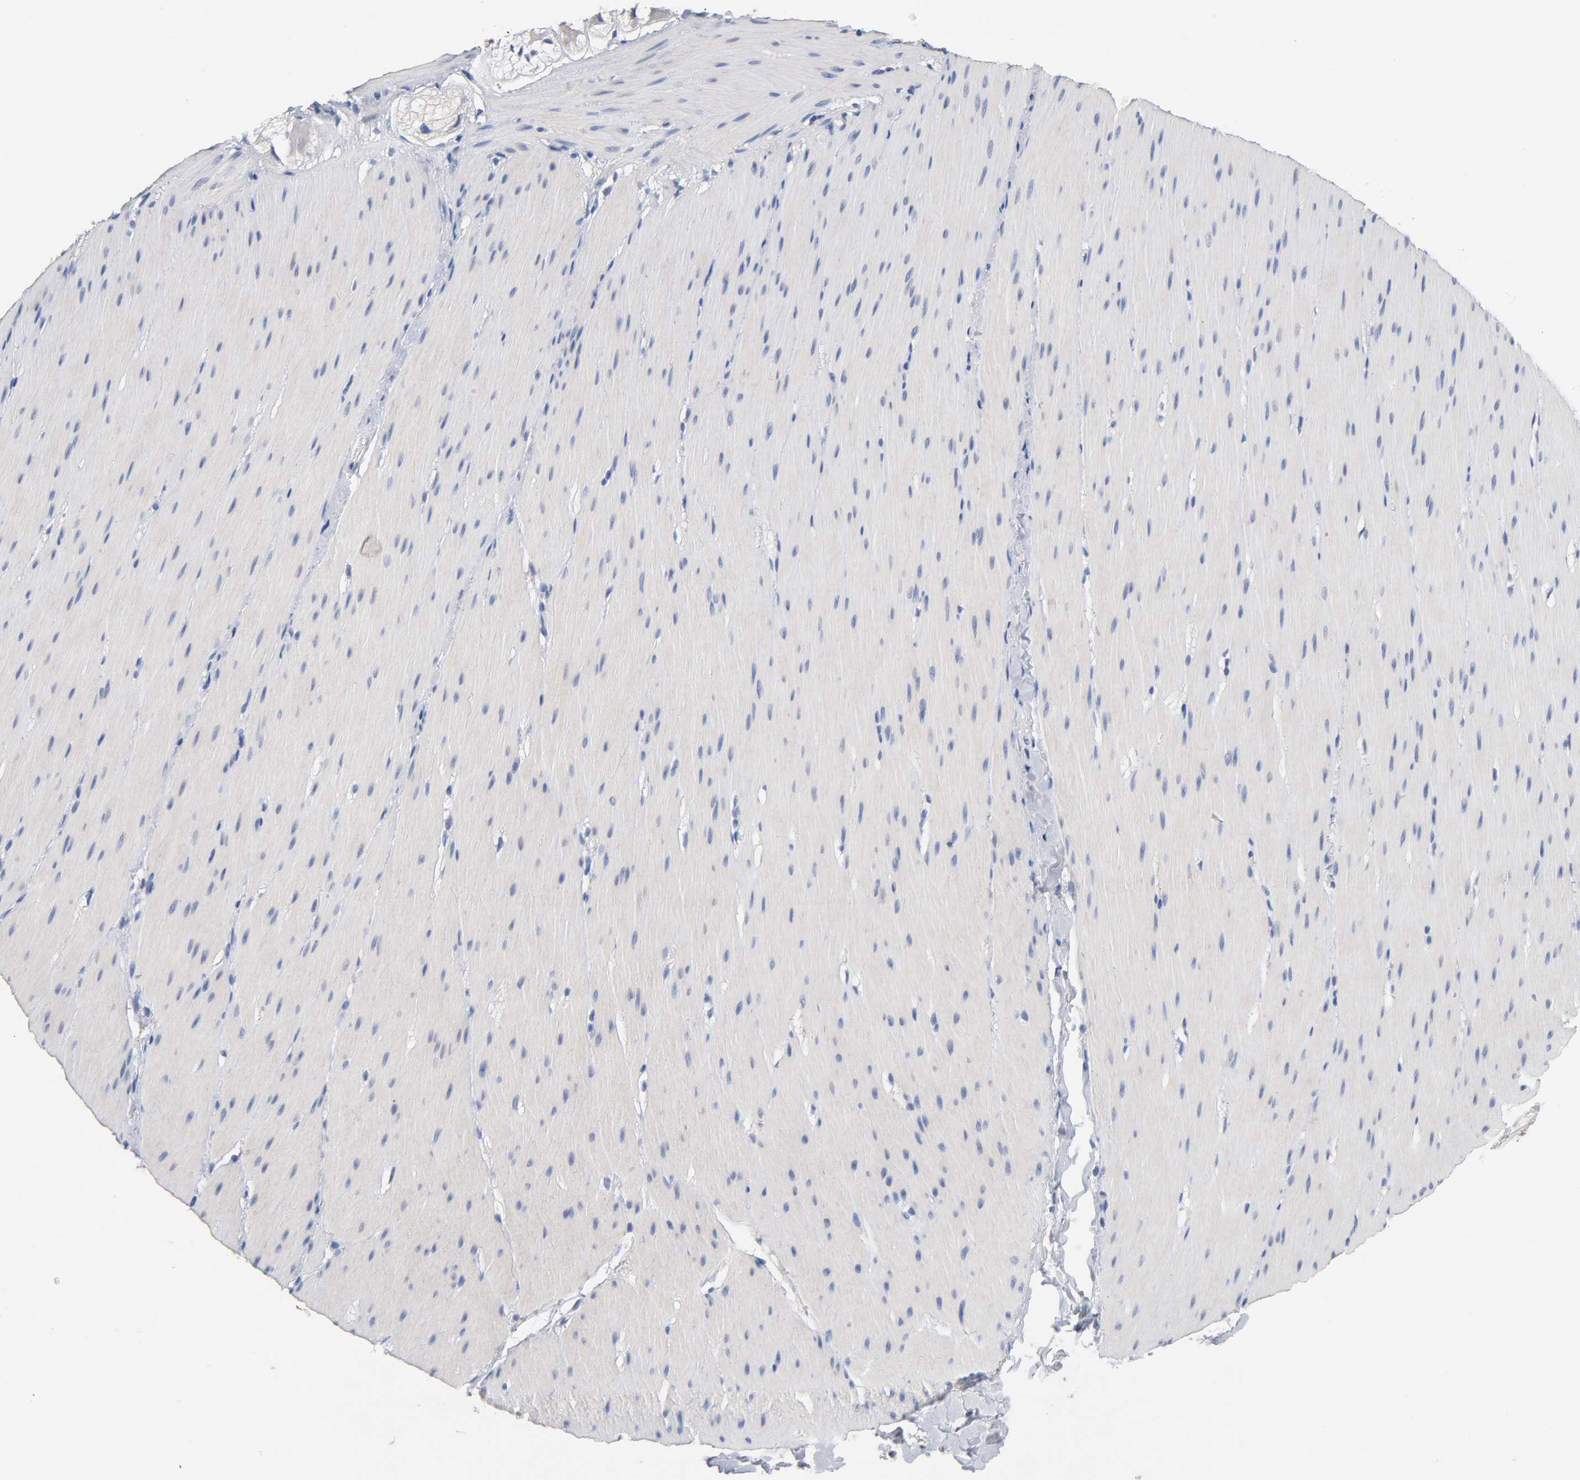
{"staining": {"intensity": "negative", "quantity": "none", "location": "none"}, "tissue": "smooth muscle", "cell_type": "Smooth muscle cells", "image_type": "normal", "snomed": [{"axis": "morphology", "description": "Normal tissue, NOS"}, {"axis": "topography", "description": "Smooth muscle"}, {"axis": "topography", "description": "Colon"}], "caption": "Immunohistochemical staining of benign smooth muscle shows no significant positivity in smooth muscle cells.", "gene": "ZCCHC13", "patient": {"sex": "male", "age": 67}}